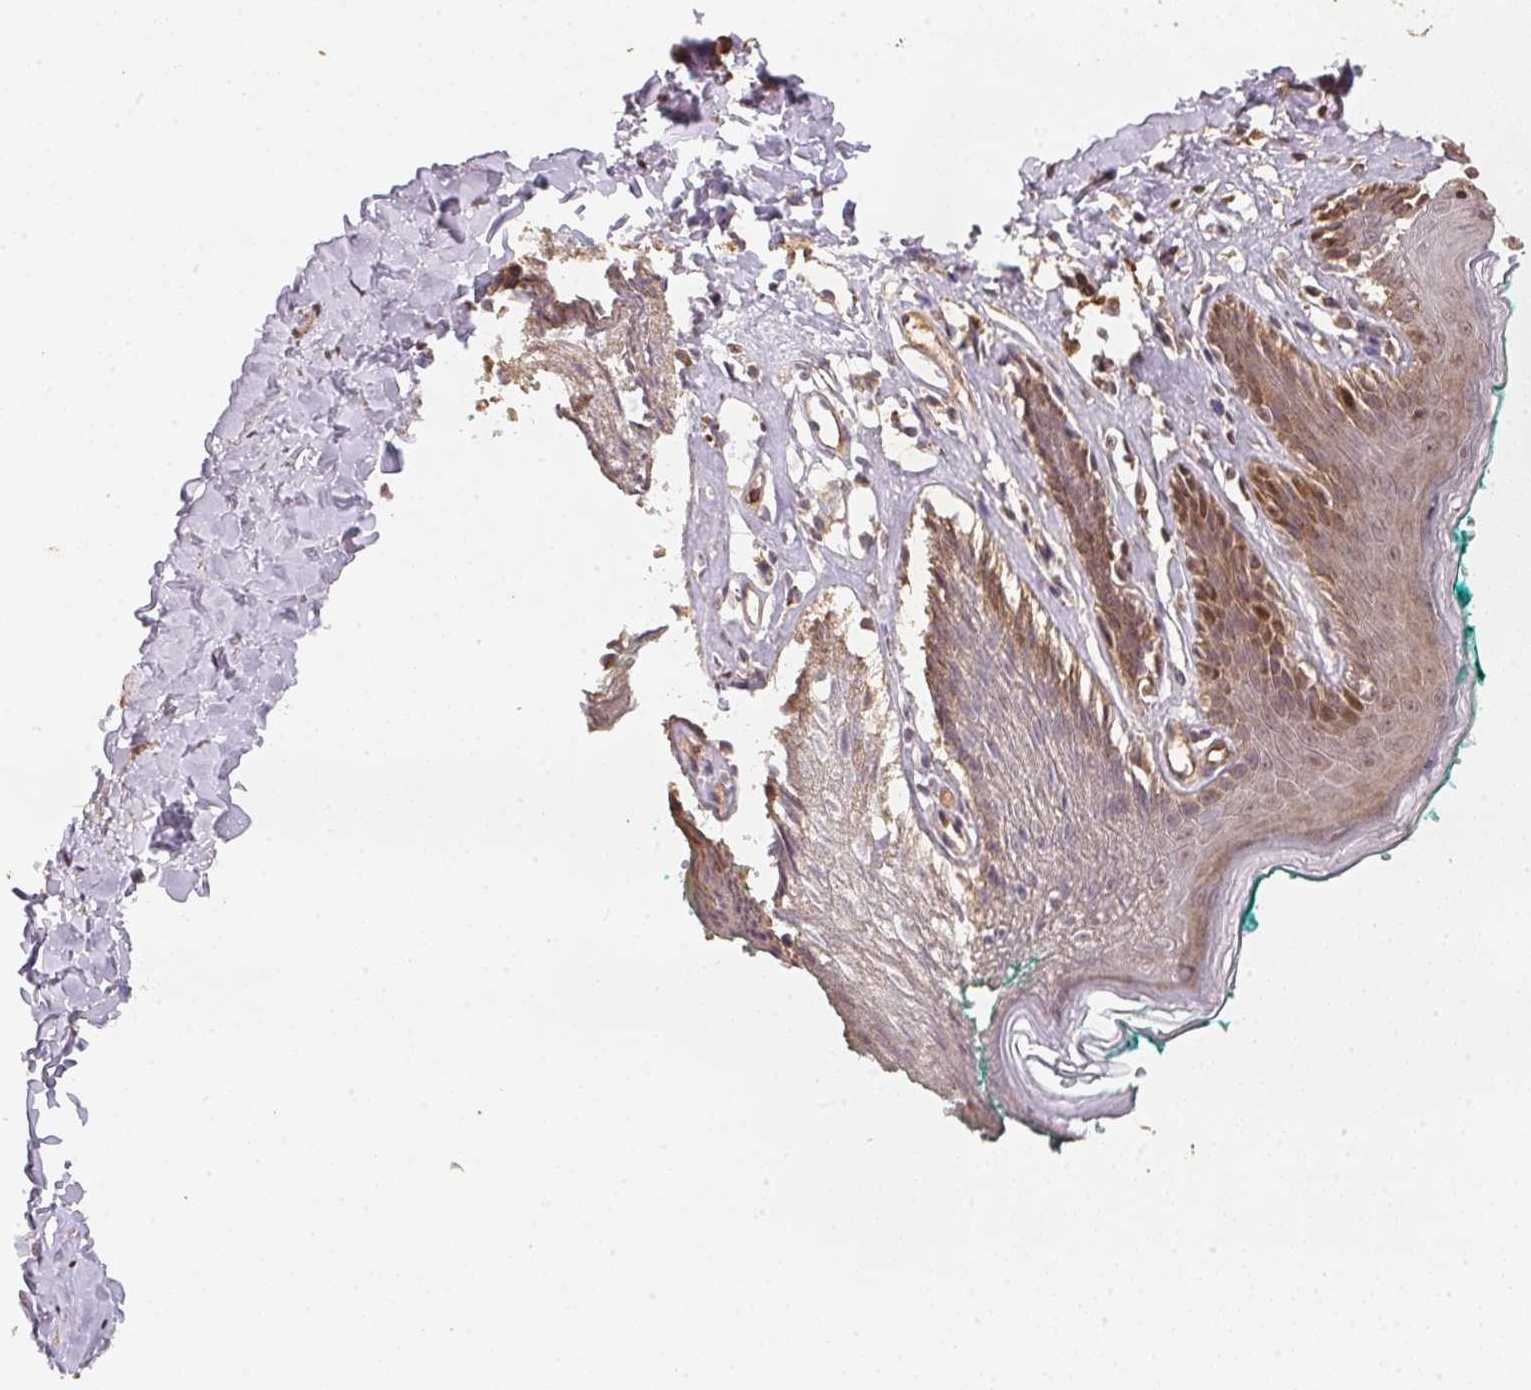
{"staining": {"intensity": "moderate", "quantity": "25%-75%", "location": "nuclear"}, "tissue": "skin", "cell_type": "Epidermal cells", "image_type": "normal", "snomed": [{"axis": "morphology", "description": "Normal tissue, NOS"}, {"axis": "topography", "description": "Vulva"}, {"axis": "topography", "description": "Peripheral nerve tissue"}], "caption": "This is a photomicrograph of immunohistochemistry staining of benign skin, which shows moderate staining in the nuclear of epidermal cells.", "gene": "TMEM222", "patient": {"sex": "female", "age": 66}}